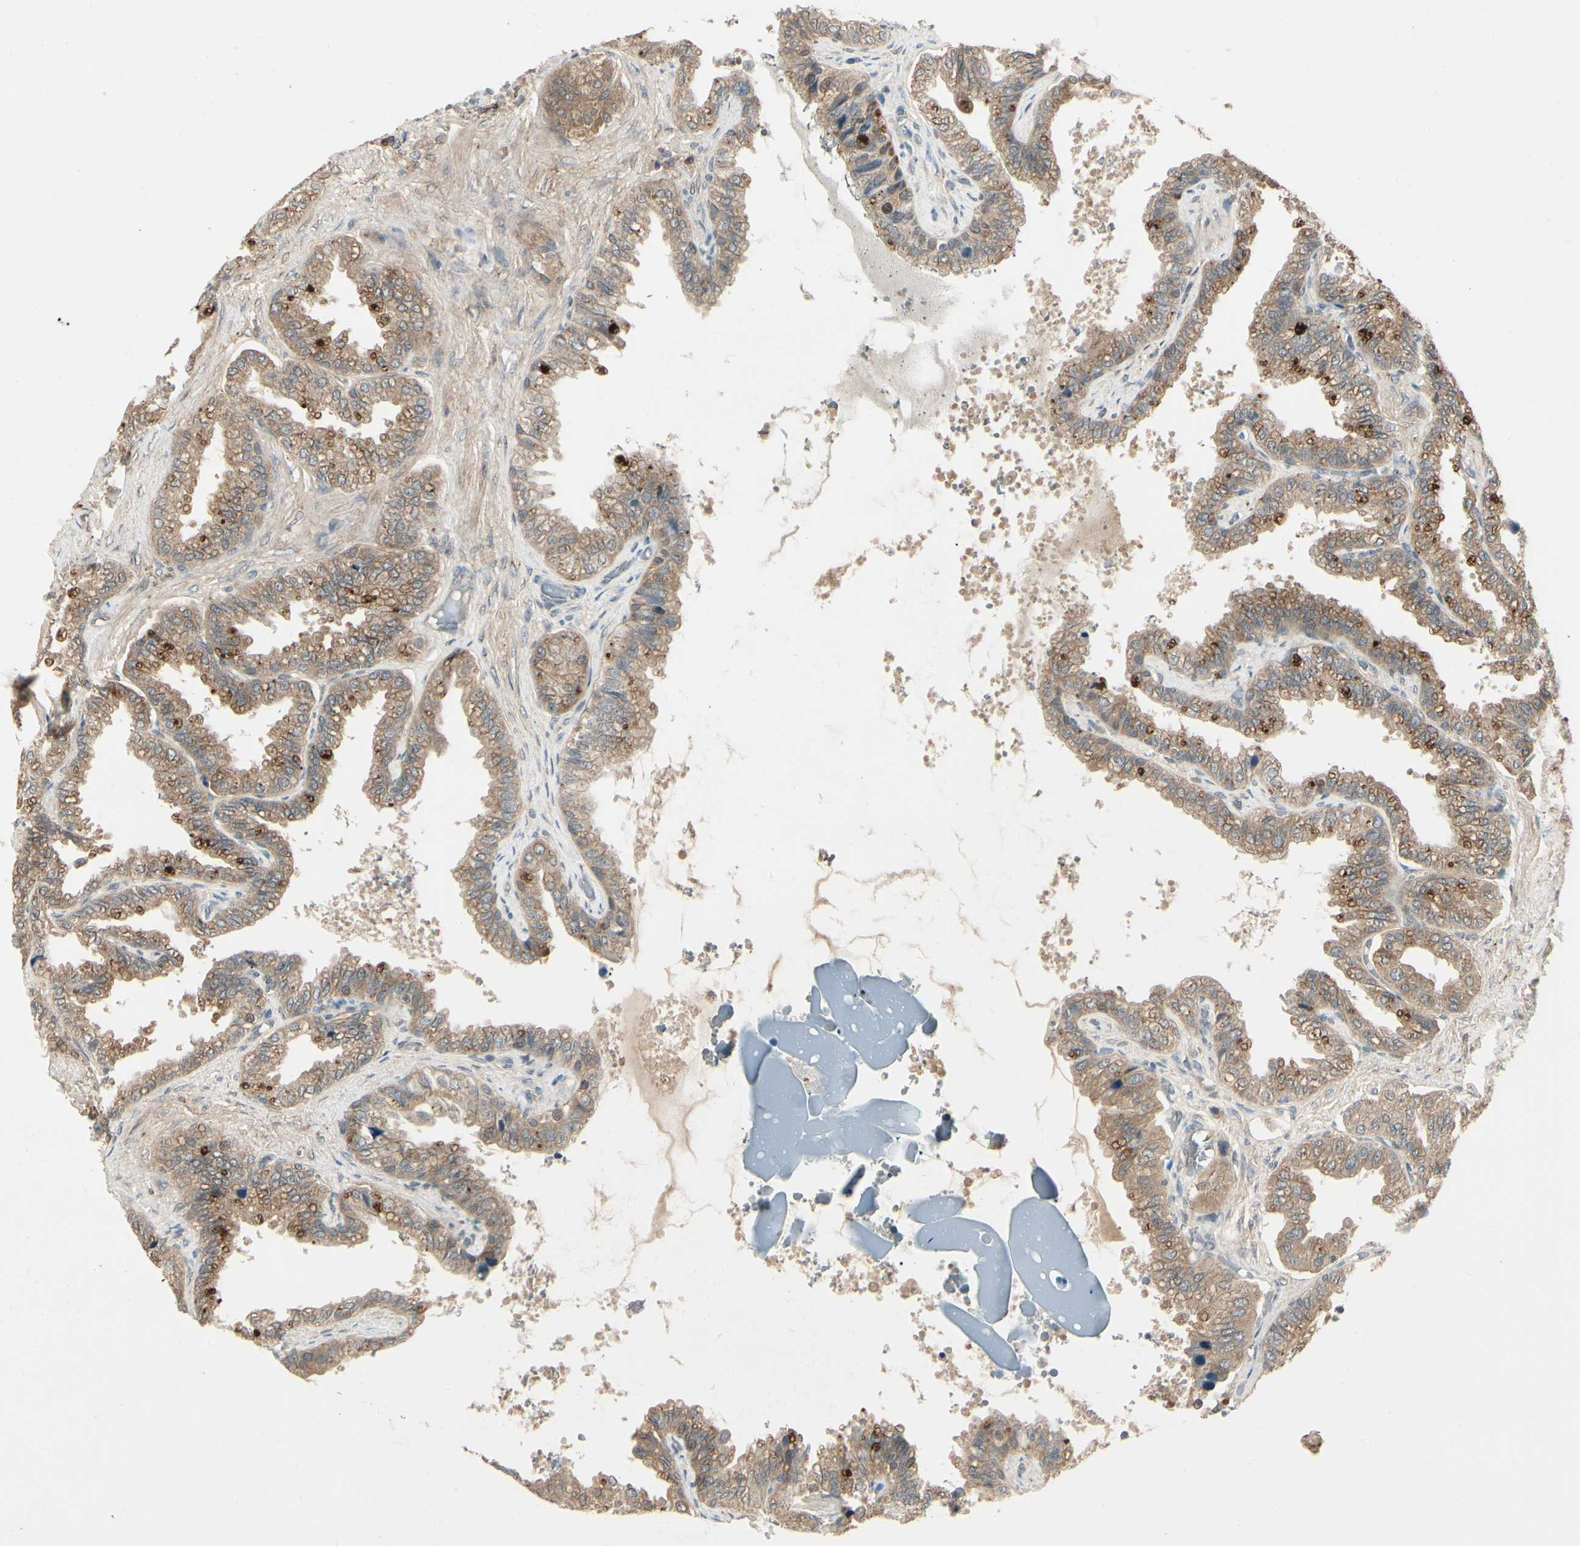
{"staining": {"intensity": "moderate", "quantity": ">75%", "location": "cytoplasmic/membranous"}, "tissue": "seminal vesicle", "cell_type": "Glandular cells", "image_type": "normal", "snomed": [{"axis": "morphology", "description": "Normal tissue, NOS"}, {"axis": "topography", "description": "Seminal veicle"}], "caption": "Immunohistochemical staining of benign human seminal vesicle shows moderate cytoplasmic/membranous protein expression in approximately >75% of glandular cells. (Brightfield microscopy of DAB IHC at high magnification).", "gene": "RNF14", "patient": {"sex": "male", "age": 46}}